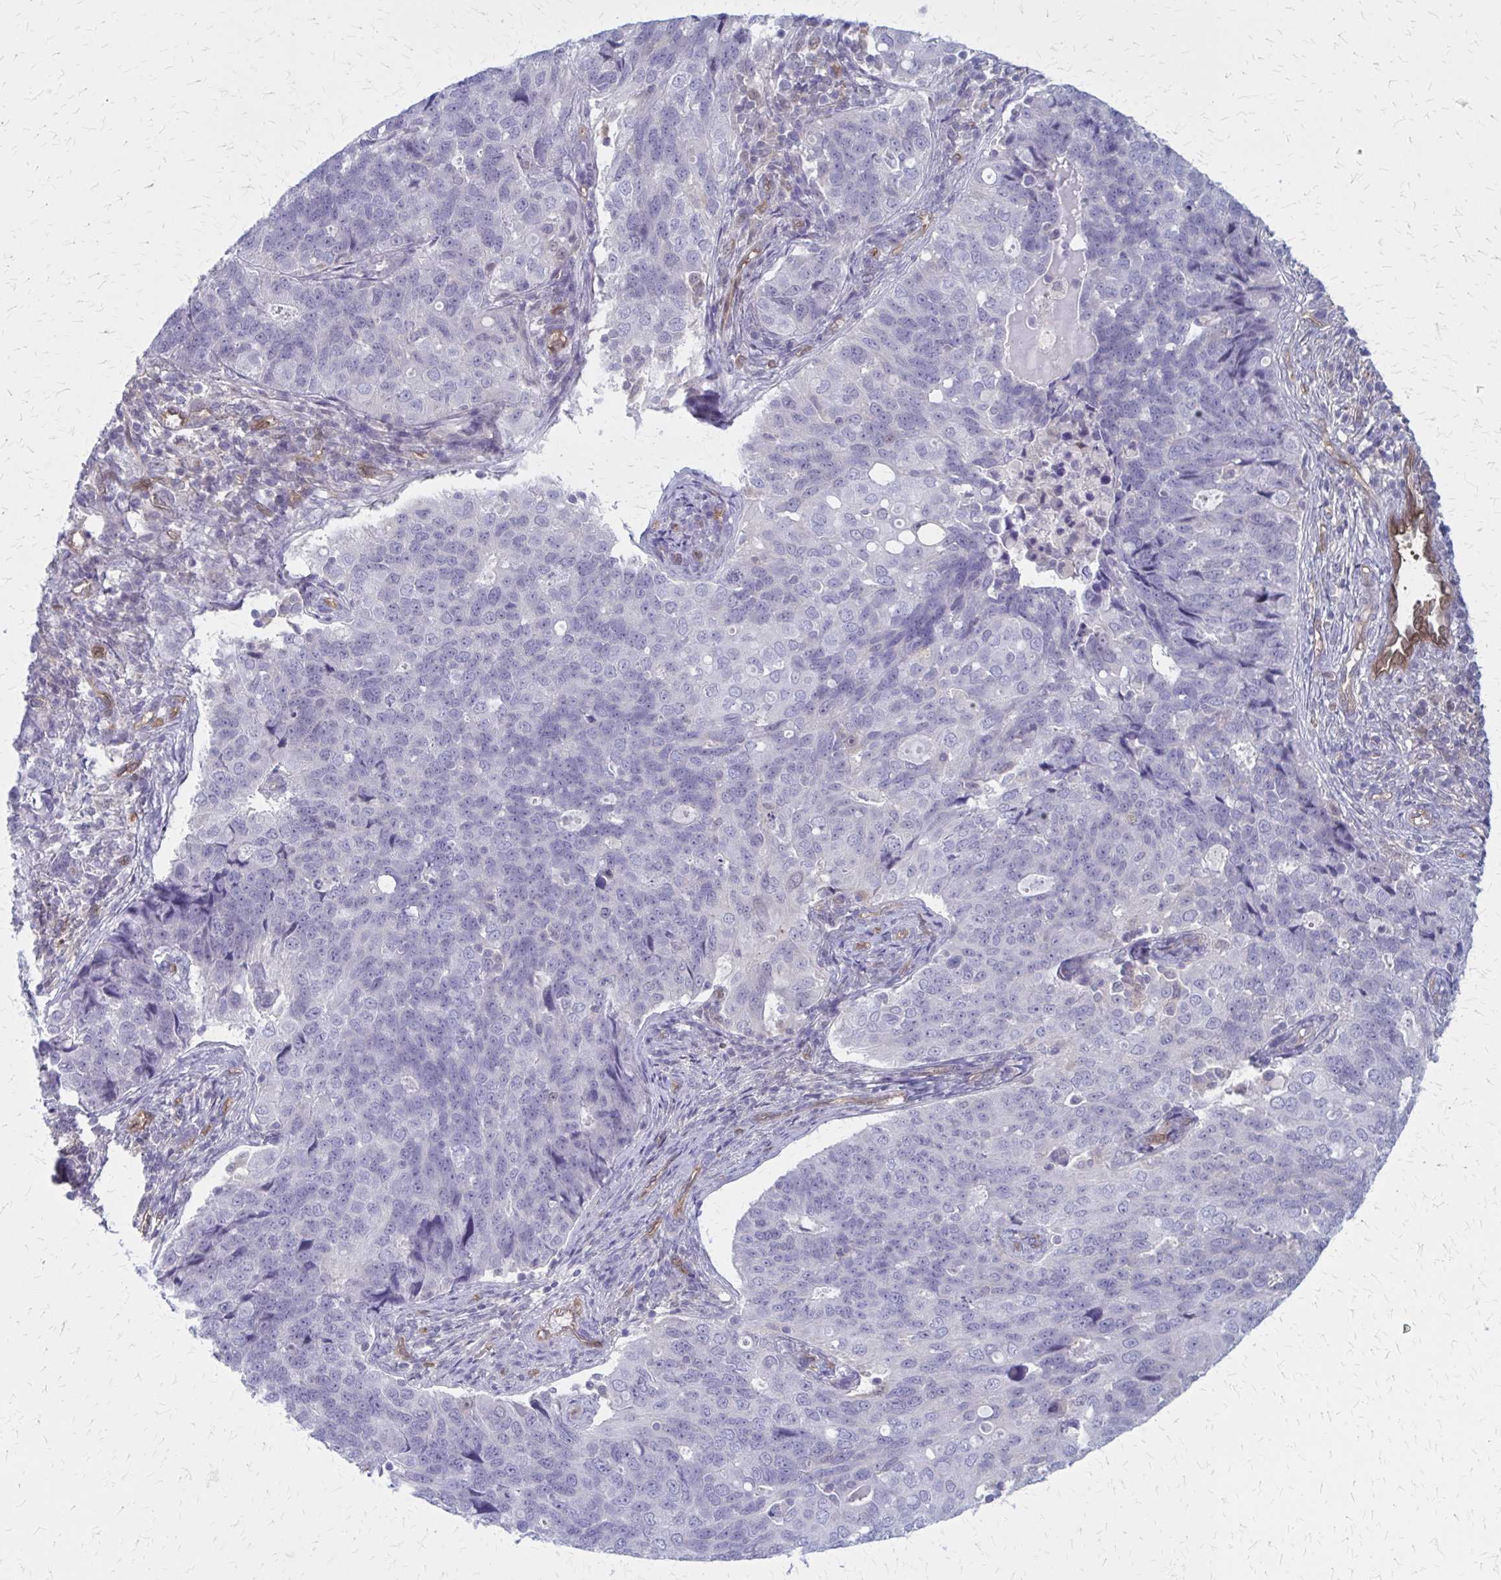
{"staining": {"intensity": "negative", "quantity": "none", "location": "none"}, "tissue": "endometrial cancer", "cell_type": "Tumor cells", "image_type": "cancer", "snomed": [{"axis": "morphology", "description": "Adenocarcinoma, NOS"}, {"axis": "topography", "description": "Endometrium"}], "caption": "High power microscopy histopathology image of an immunohistochemistry histopathology image of endometrial cancer, revealing no significant staining in tumor cells.", "gene": "CLIC2", "patient": {"sex": "female", "age": 43}}